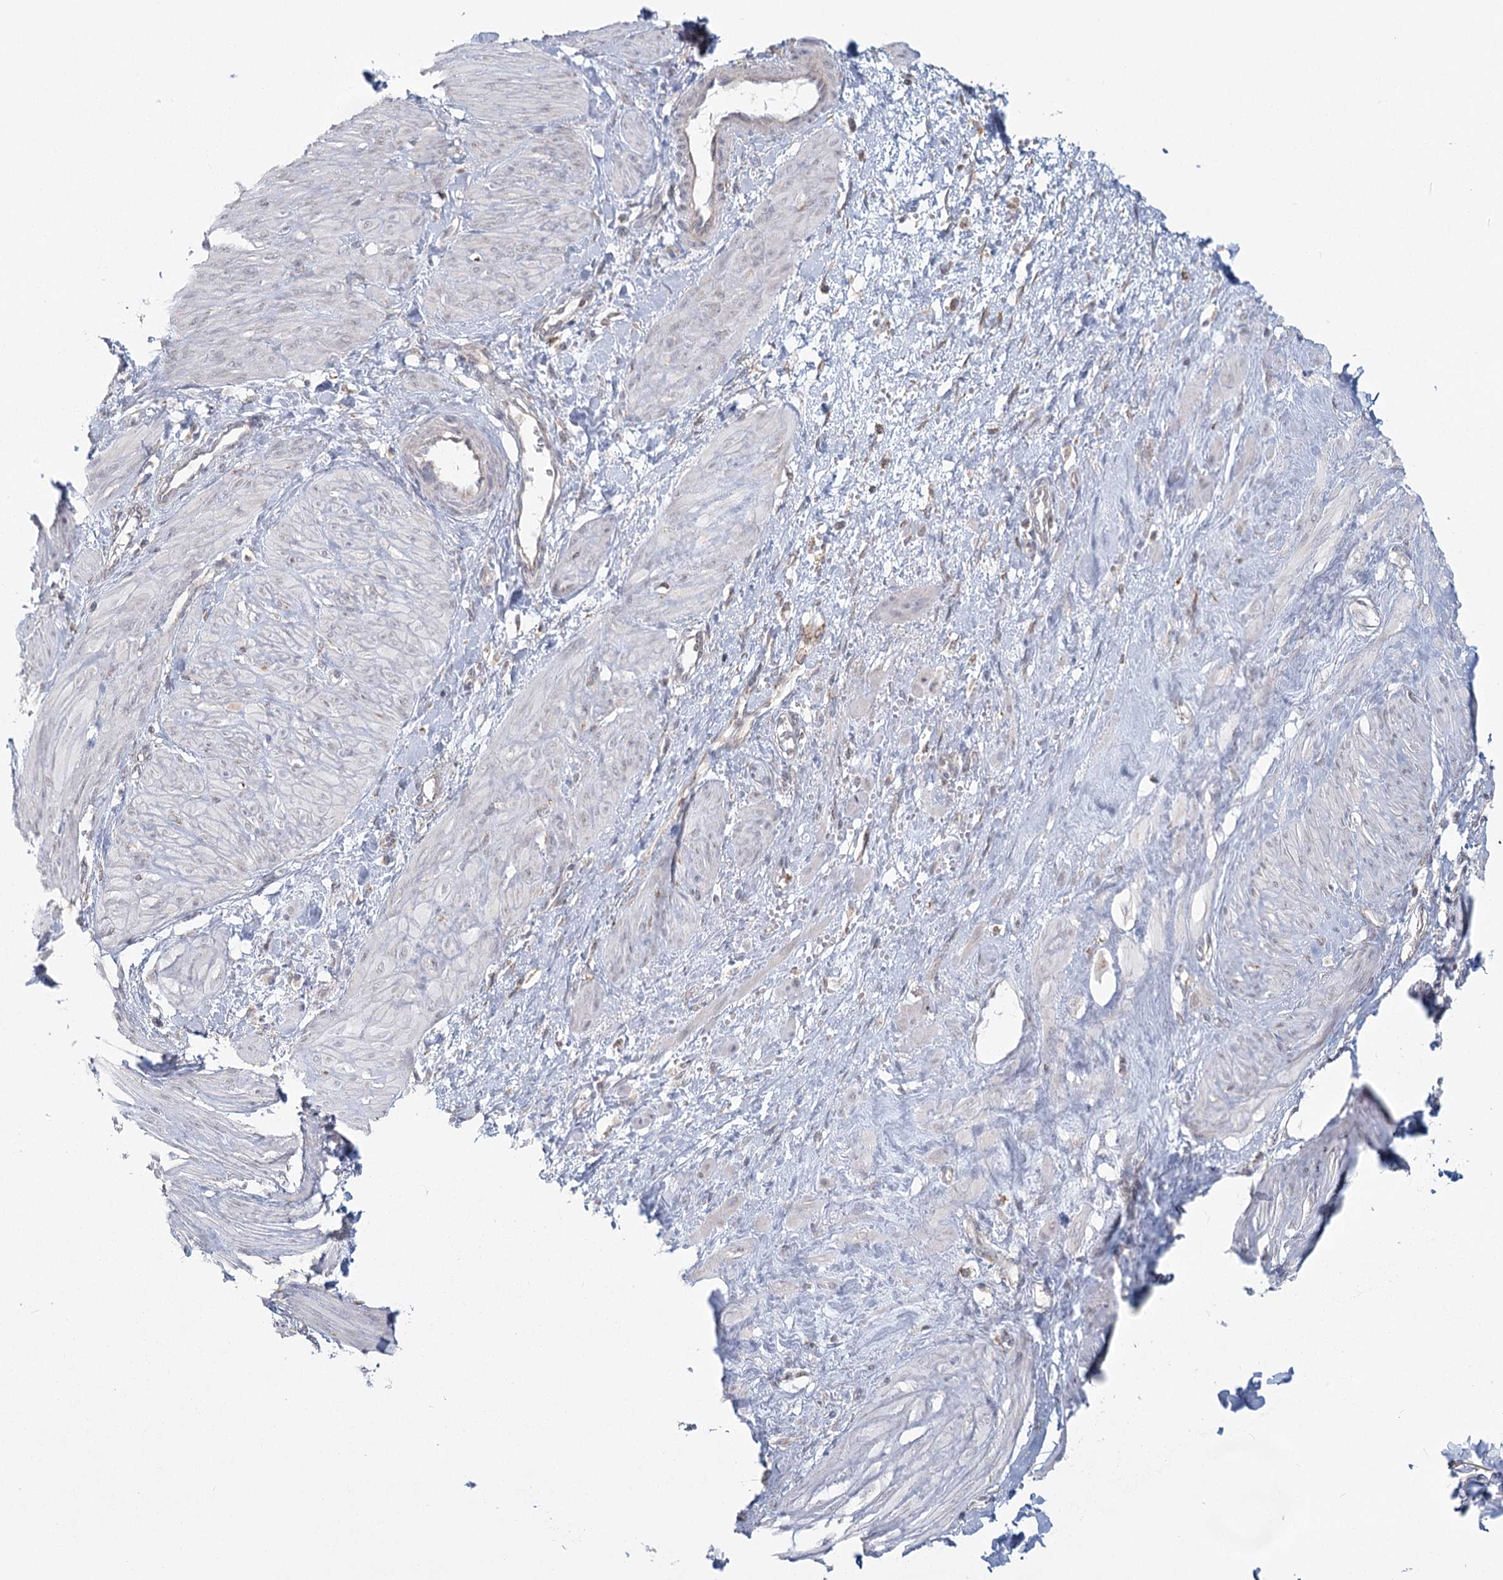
{"staining": {"intensity": "negative", "quantity": "none", "location": "none"}, "tissue": "smooth muscle", "cell_type": "Smooth muscle cells", "image_type": "normal", "snomed": [{"axis": "morphology", "description": "Normal tissue, NOS"}, {"axis": "topography", "description": "Endometrium"}], "caption": "High magnification brightfield microscopy of normal smooth muscle stained with DAB (3,3'-diaminobenzidine) (brown) and counterstained with hematoxylin (blue): smooth muscle cells show no significant staining. The staining was performed using DAB to visualize the protein expression in brown, while the nuclei were stained in blue with hematoxylin (Magnification: 20x).", "gene": "LACTB", "patient": {"sex": "female", "age": 33}}